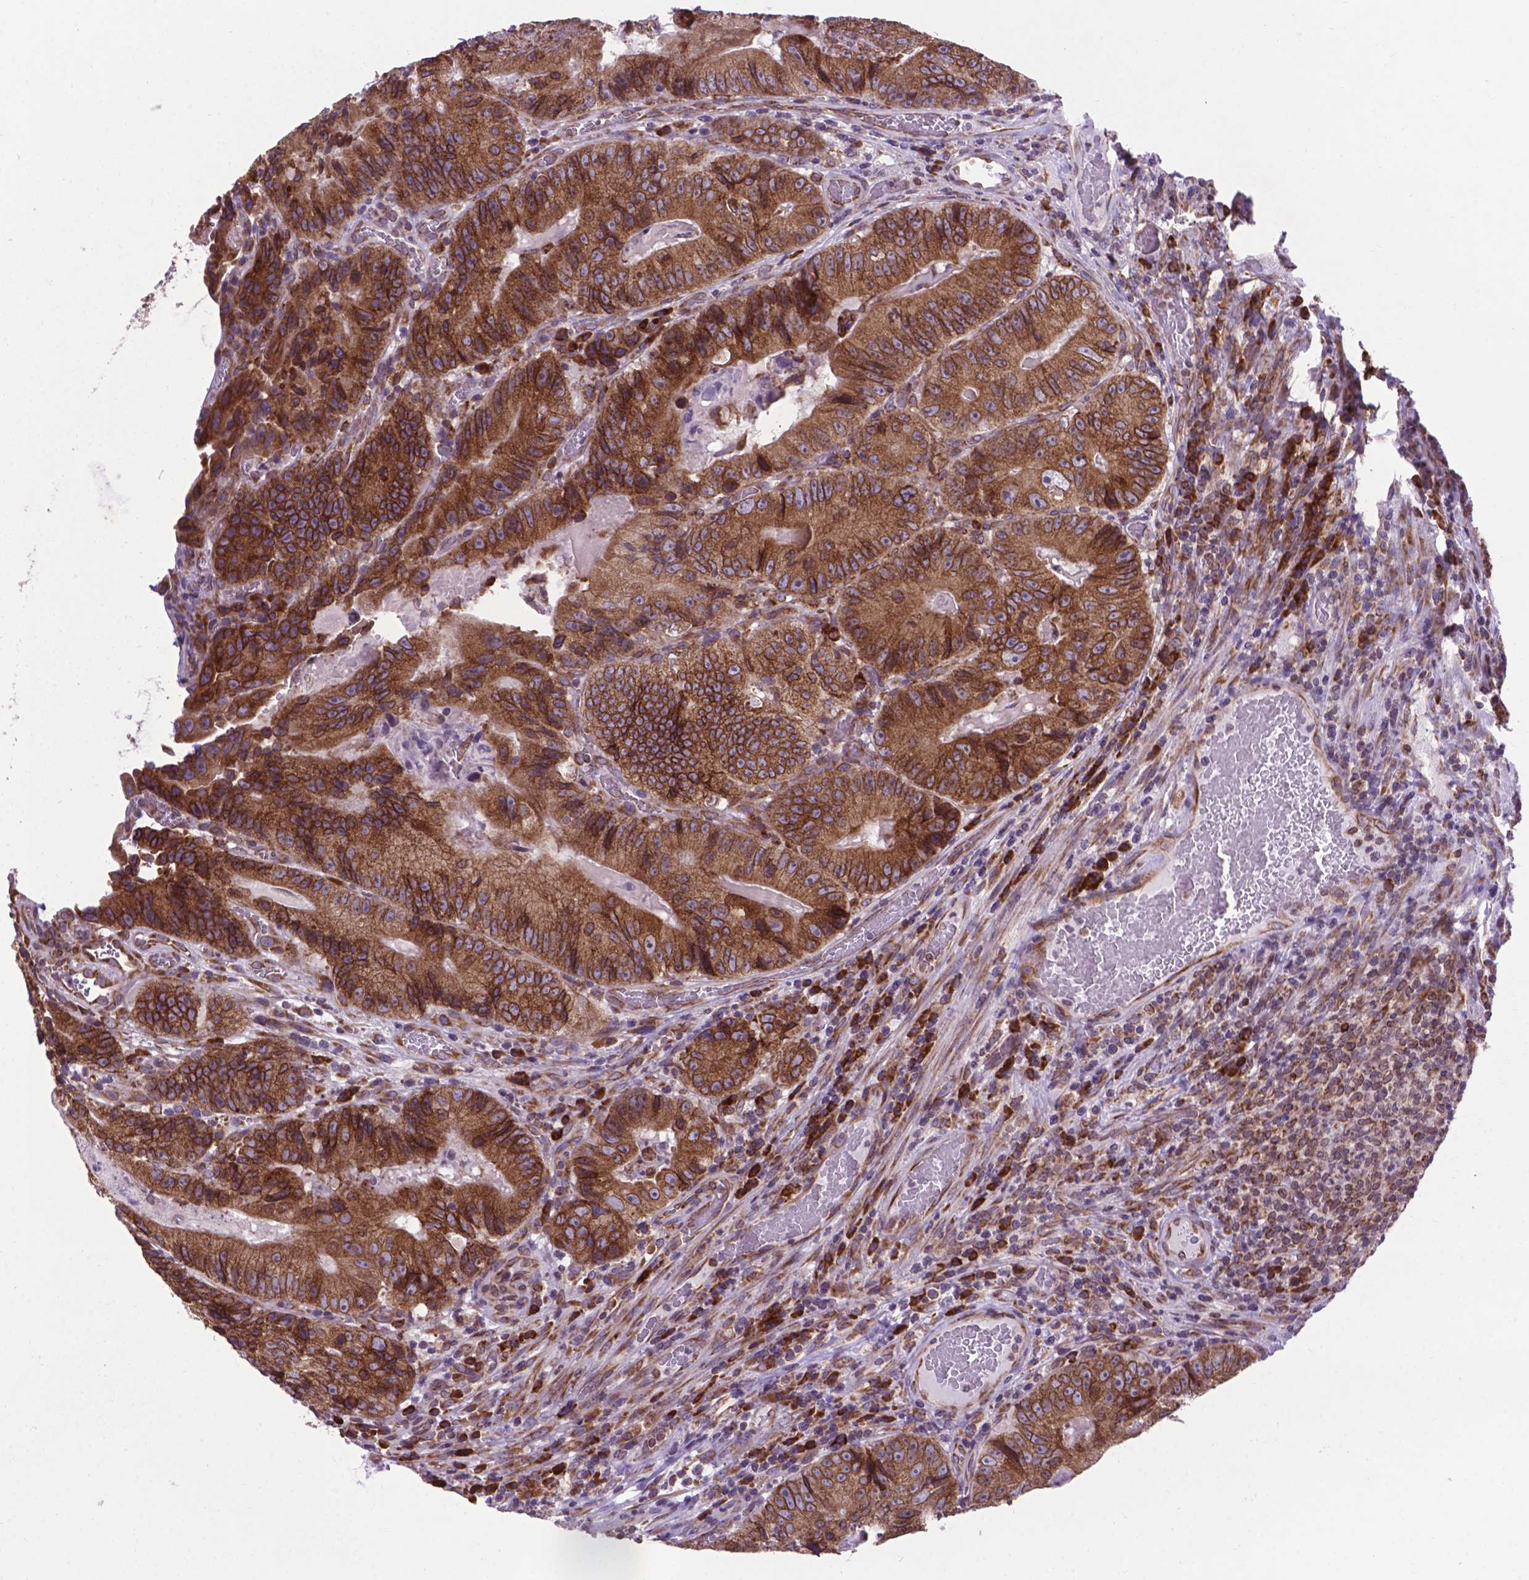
{"staining": {"intensity": "moderate", "quantity": ">75%", "location": "cytoplasmic/membranous"}, "tissue": "colorectal cancer", "cell_type": "Tumor cells", "image_type": "cancer", "snomed": [{"axis": "morphology", "description": "Adenocarcinoma, NOS"}, {"axis": "topography", "description": "Colon"}], "caption": "Protein expression analysis of human adenocarcinoma (colorectal) reveals moderate cytoplasmic/membranous expression in approximately >75% of tumor cells. Ihc stains the protein in brown and the nuclei are stained blue.", "gene": "WDR83OS", "patient": {"sex": "female", "age": 86}}